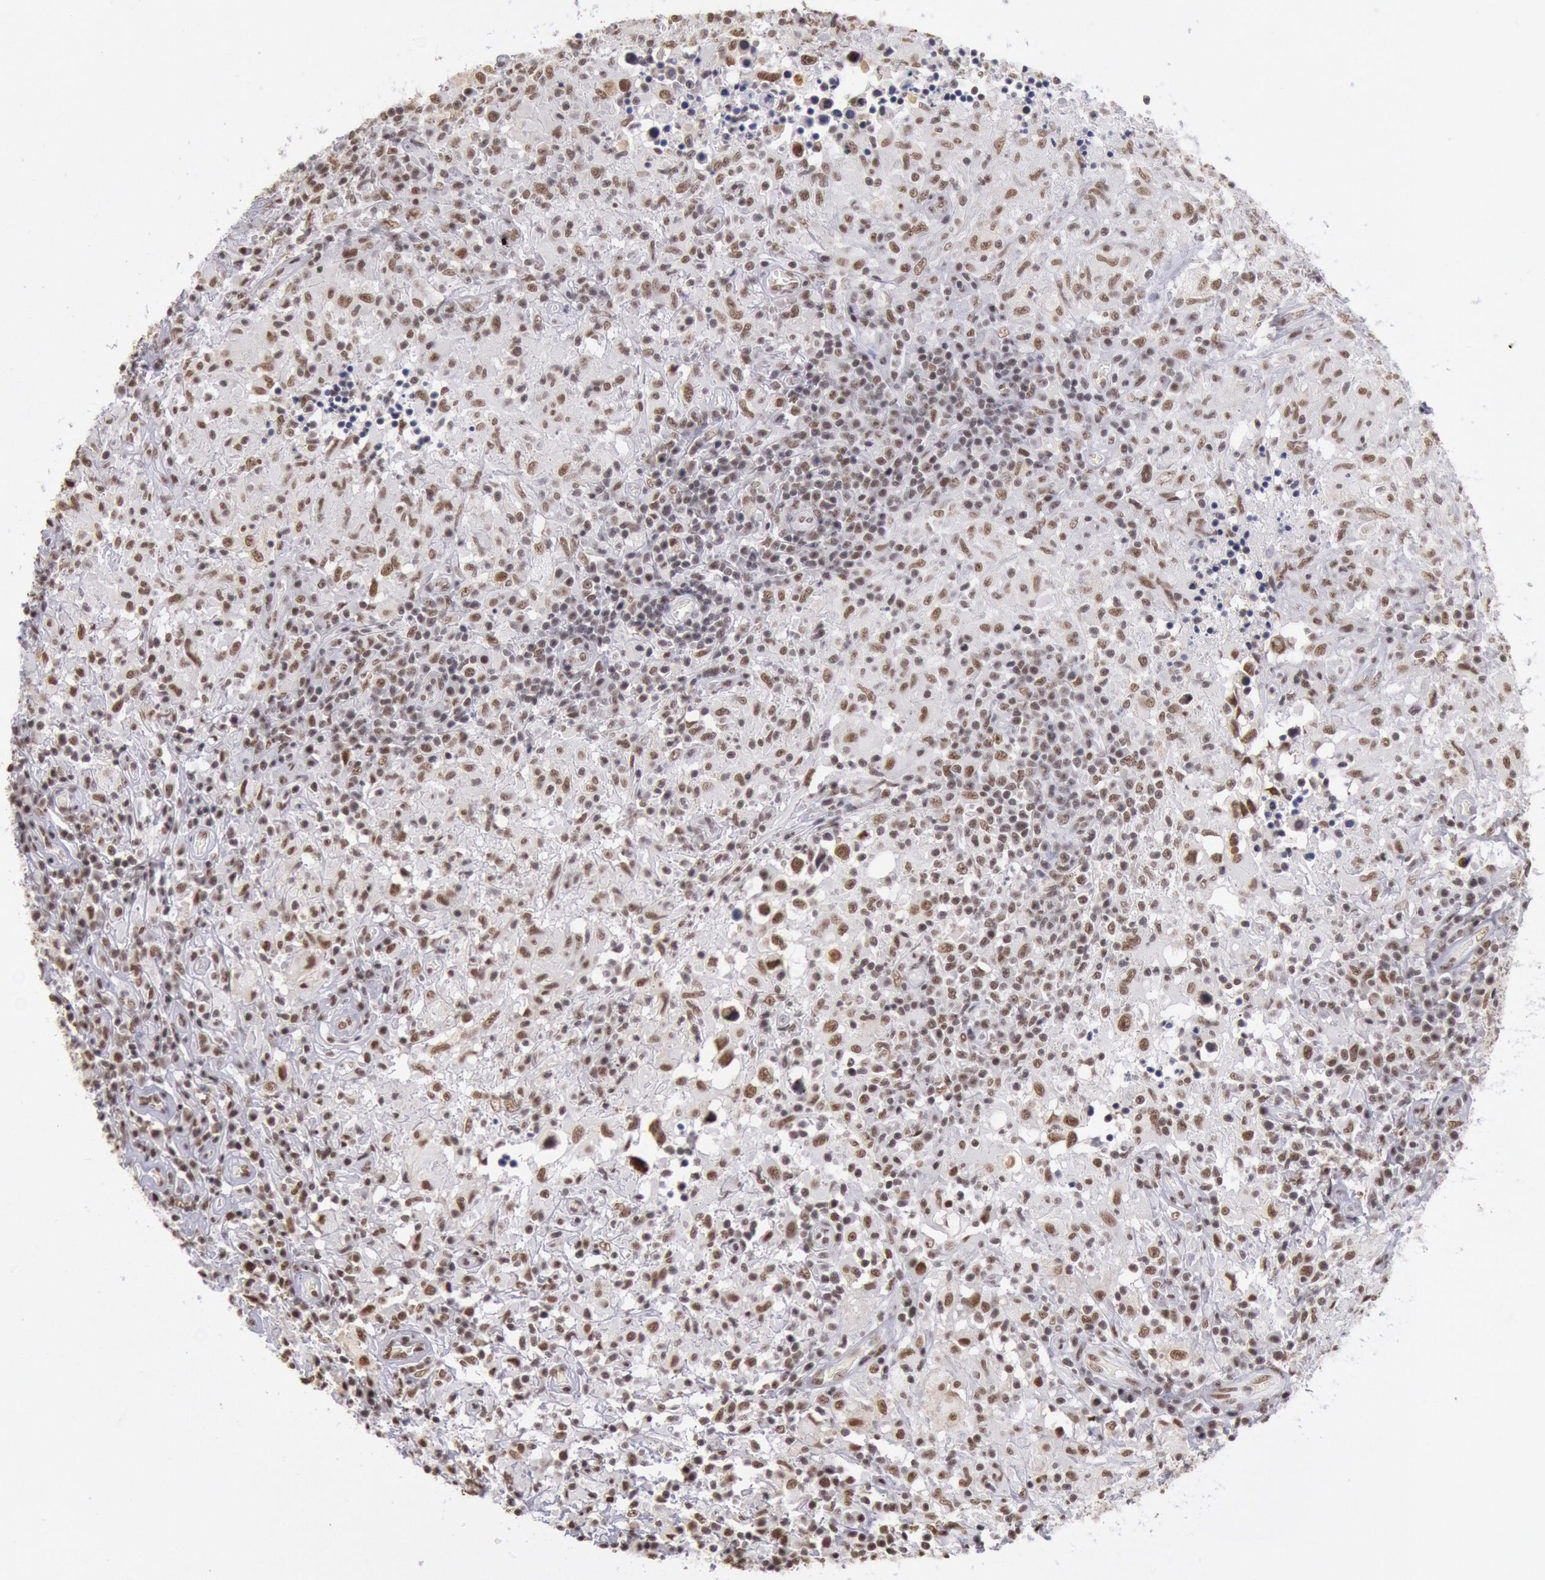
{"staining": {"intensity": "moderate", "quantity": ">75%", "location": "nuclear"}, "tissue": "testis cancer", "cell_type": "Tumor cells", "image_type": "cancer", "snomed": [{"axis": "morphology", "description": "Seminoma, NOS"}, {"axis": "topography", "description": "Testis"}], "caption": "An image of seminoma (testis) stained for a protein reveals moderate nuclear brown staining in tumor cells. Nuclei are stained in blue.", "gene": "SNRPD3", "patient": {"sex": "male", "age": 34}}